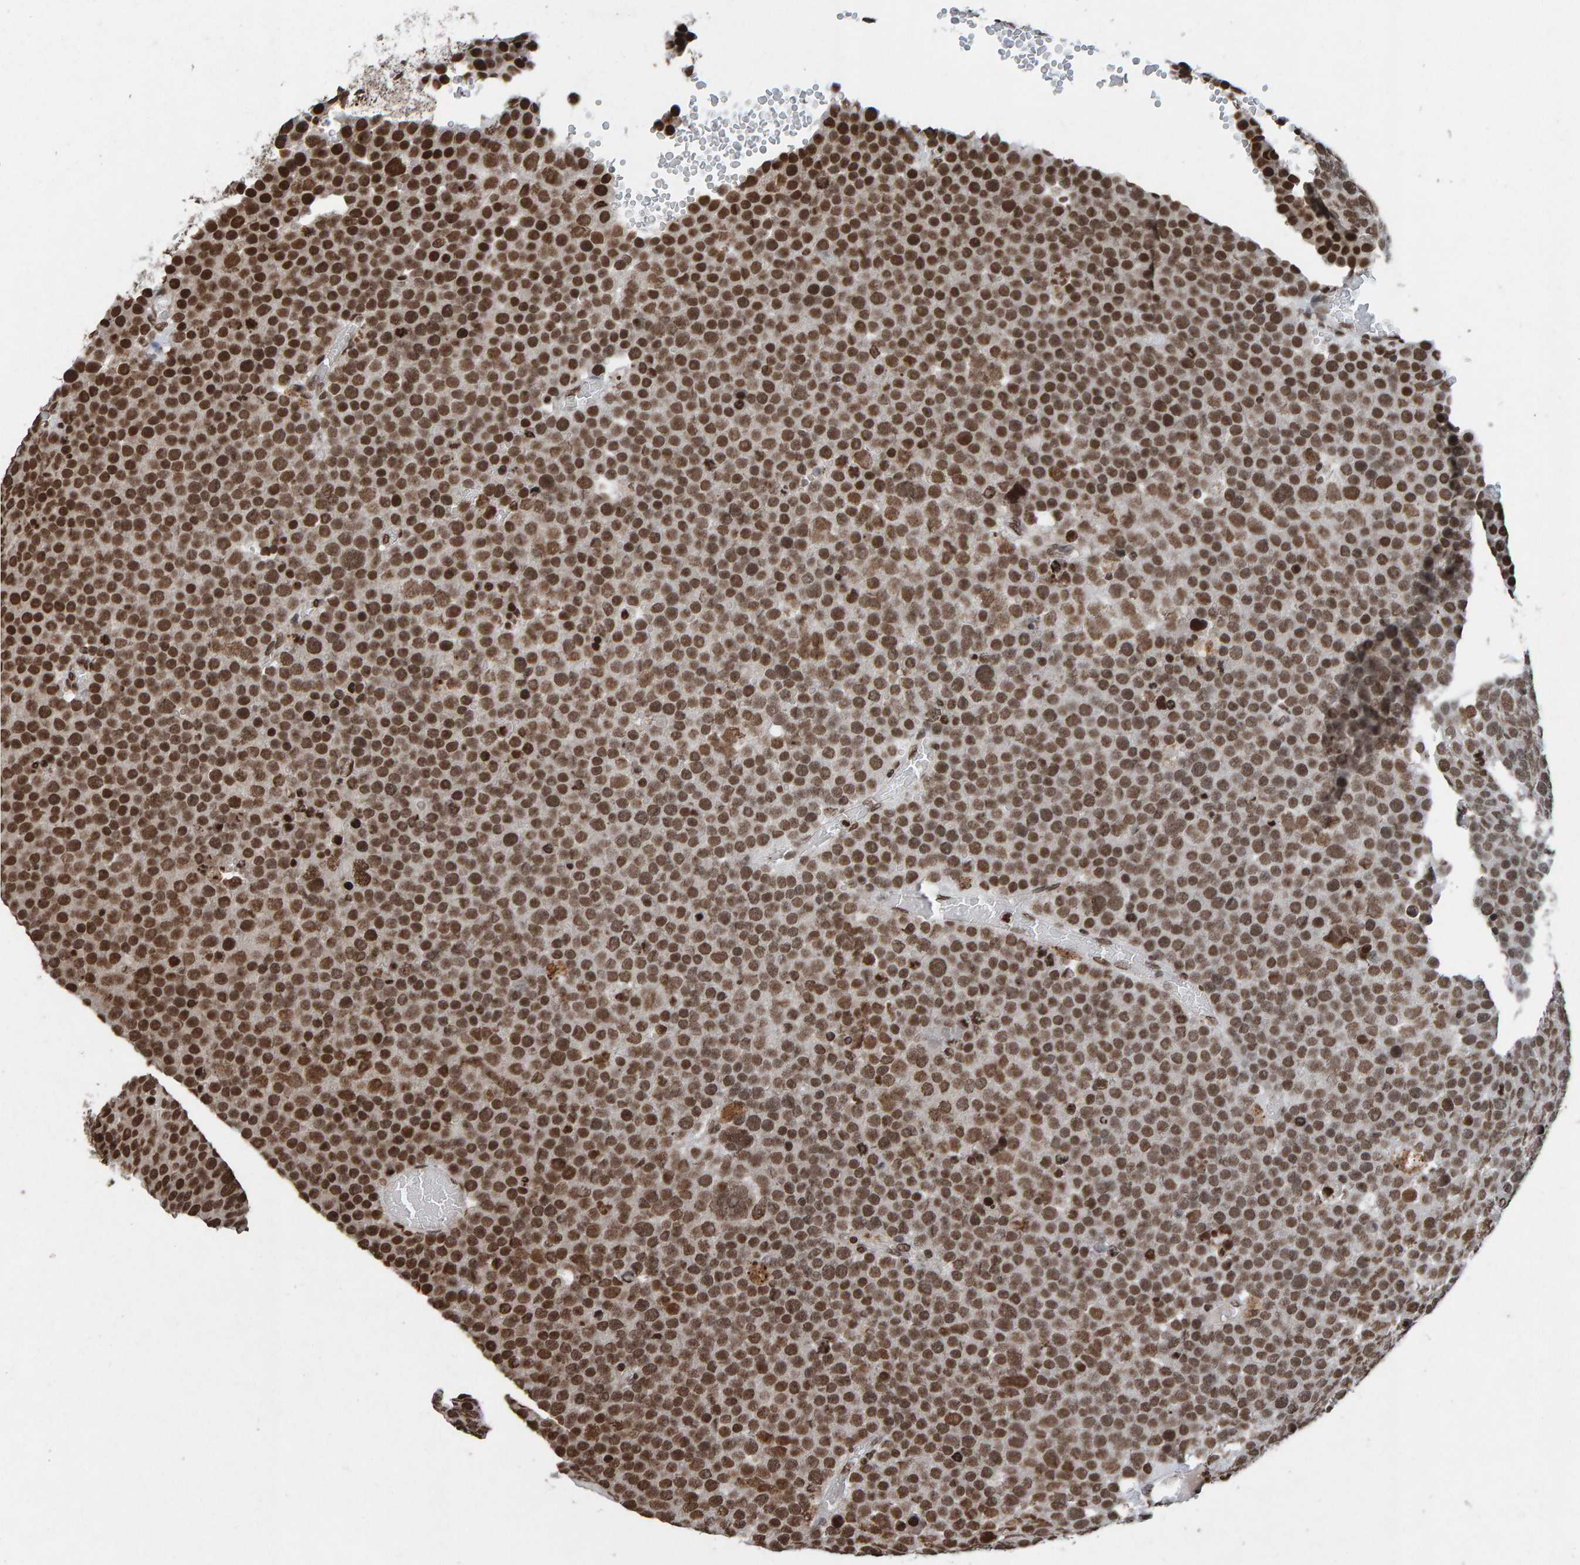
{"staining": {"intensity": "moderate", "quantity": ">75%", "location": "nuclear"}, "tissue": "testis cancer", "cell_type": "Tumor cells", "image_type": "cancer", "snomed": [{"axis": "morphology", "description": "Seminoma, NOS"}, {"axis": "topography", "description": "Testis"}], "caption": "Immunohistochemistry staining of seminoma (testis), which demonstrates medium levels of moderate nuclear positivity in about >75% of tumor cells indicating moderate nuclear protein positivity. The staining was performed using DAB (brown) for protein detection and nuclei were counterstained in hematoxylin (blue).", "gene": "H2AZ1", "patient": {"sex": "male", "age": 71}}